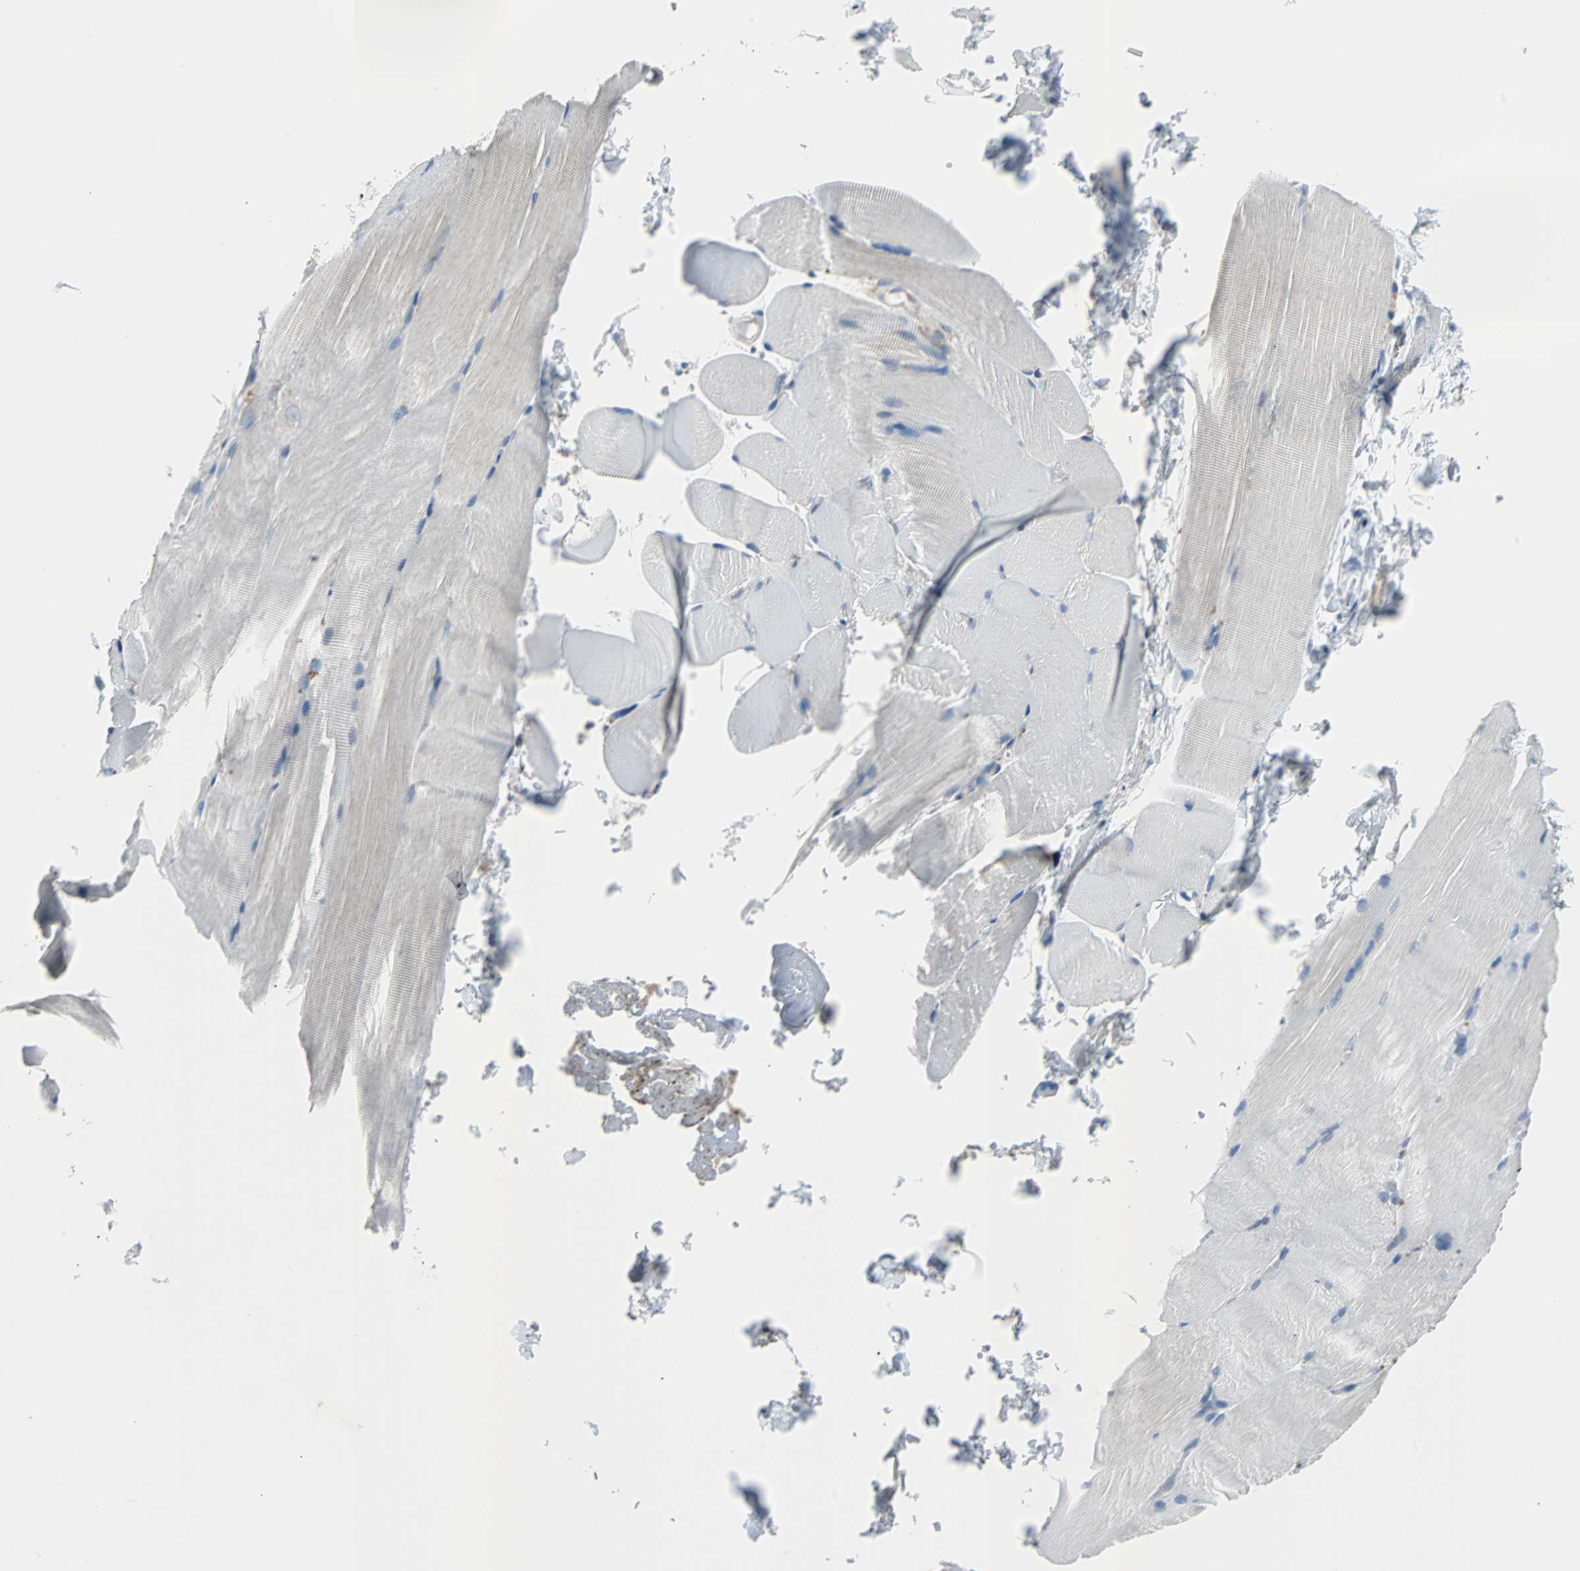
{"staining": {"intensity": "weak", "quantity": "25%-75%", "location": "cytoplasmic/membranous"}, "tissue": "skeletal muscle", "cell_type": "Myocytes", "image_type": "normal", "snomed": [{"axis": "morphology", "description": "Normal tissue, NOS"}, {"axis": "topography", "description": "Skeletal muscle"}, {"axis": "topography", "description": "Parathyroid gland"}], "caption": "An IHC histopathology image of benign tissue is shown. Protein staining in brown highlights weak cytoplasmic/membranous positivity in skeletal muscle within myocytes.", "gene": "PDIA4", "patient": {"sex": "female", "age": 37}}